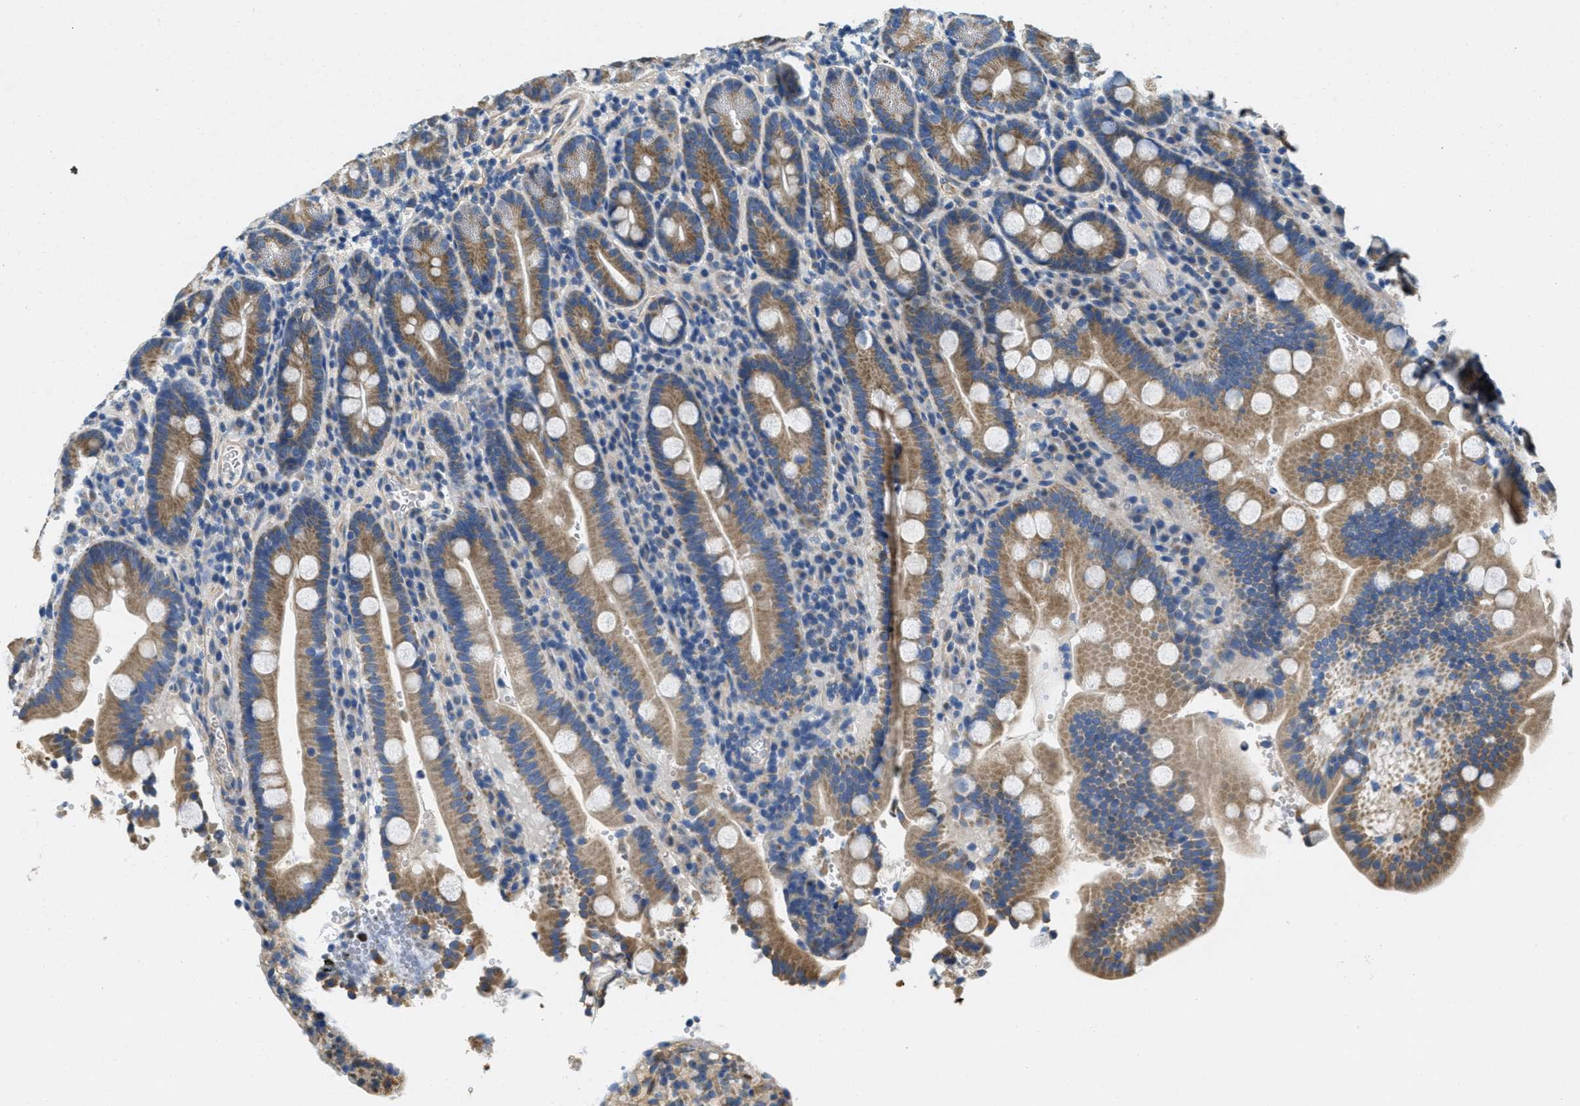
{"staining": {"intensity": "moderate", "quantity": ">75%", "location": "cytoplasmic/membranous"}, "tissue": "duodenum", "cell_type": "Glandular cells", "image_type": "normal", "snomed": [{"axis": "morphology", "description": "Normal tissue, NOS"}, {"axis": "topography", "description": "Small intestine, NOS"}], "caption": "The image reveals immunohistochemical staining of normal duodenum. There is moderate cytoplasmic/membranous expression is present in about >75% of glandular cells. The staining is performed using DAB brown chromogen to label protein expression. The nuclei are counter-stained blue using hematoxylin.", "gene": "TOMM70", "patient": {"sex": "female", "age": 71}}